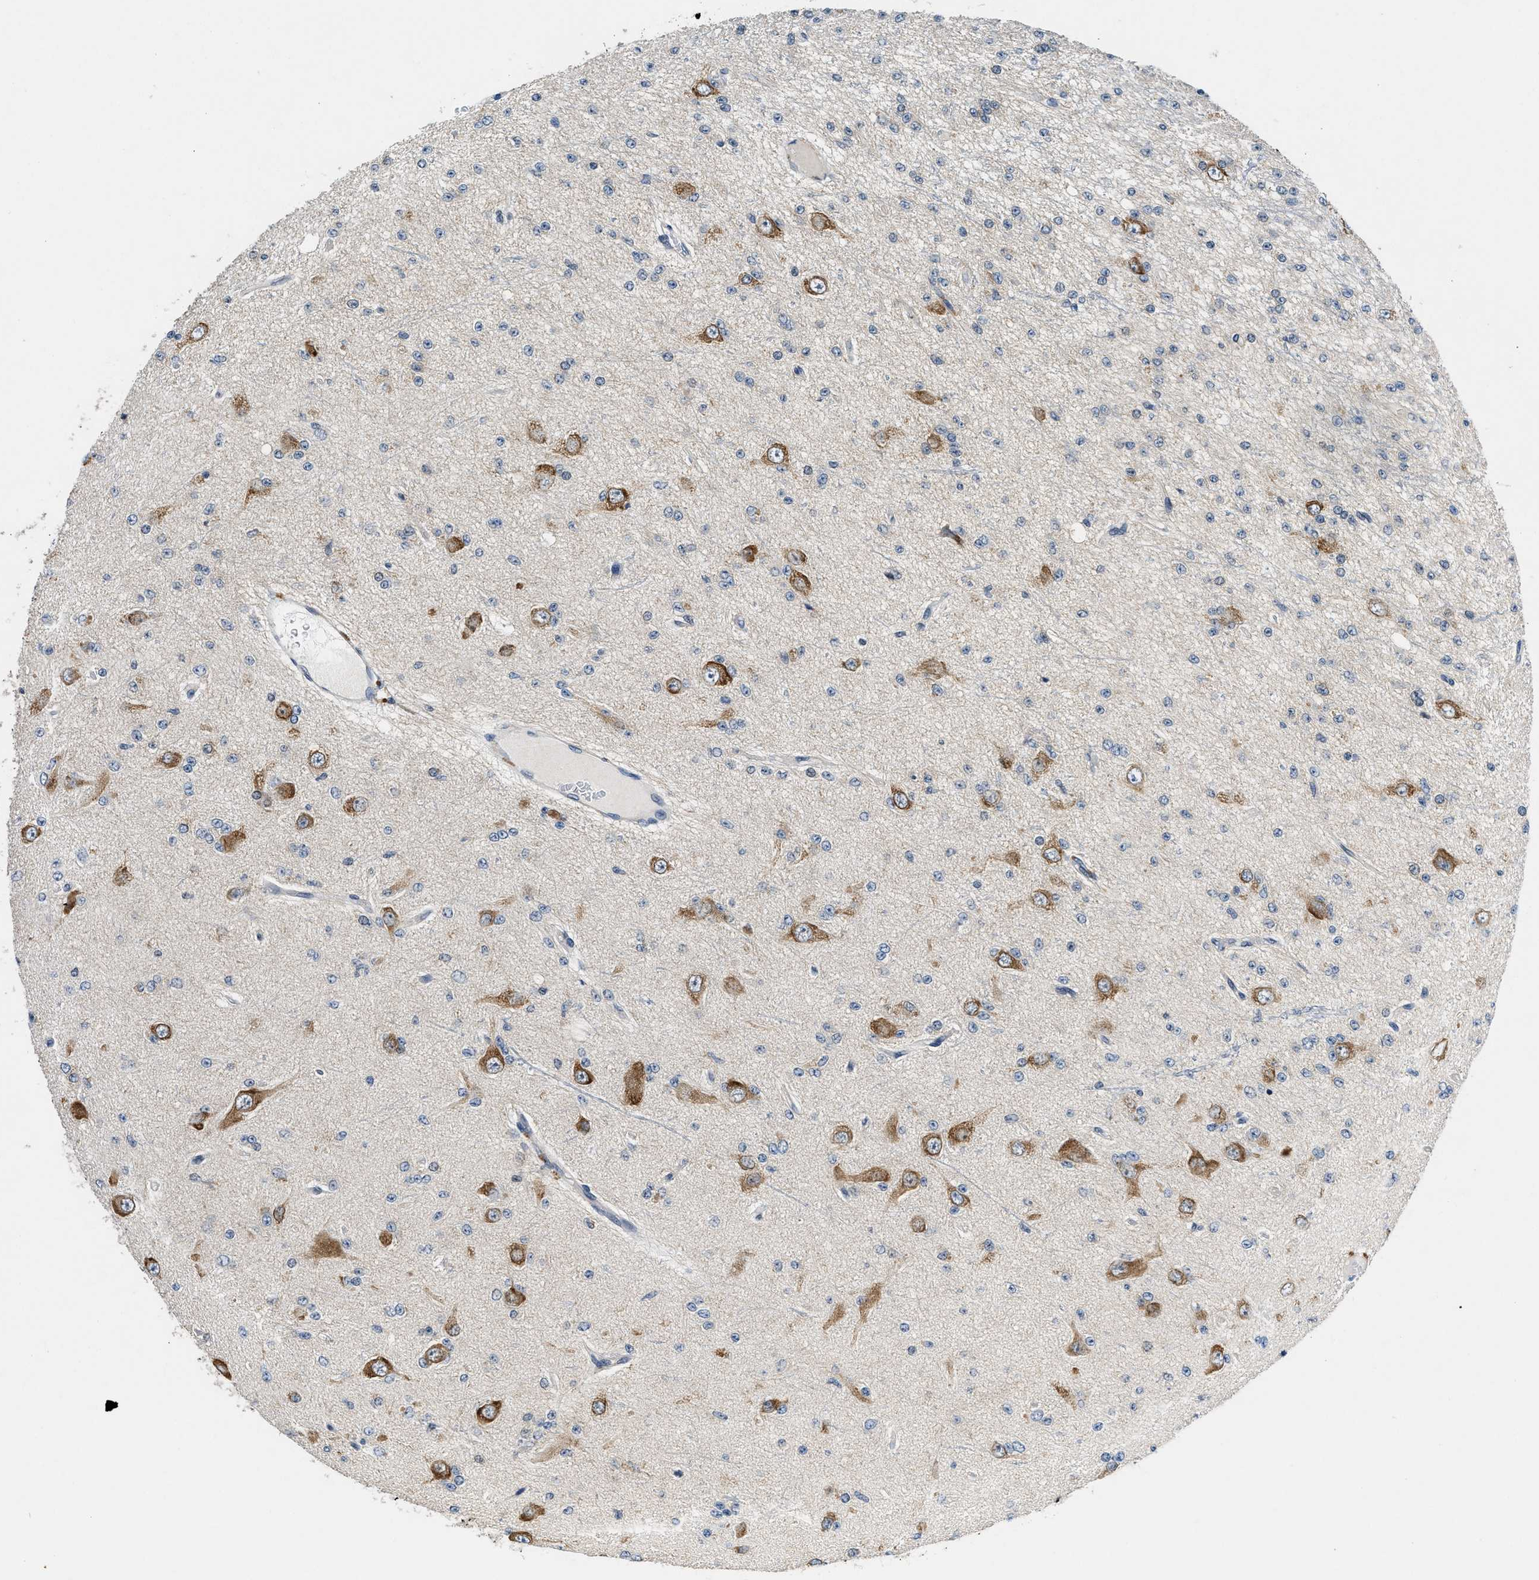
{"staining": {"intensity": "negative", "quantity": "none", "location": "none"}, "tissue": "glioma", "cell_type": "Tumor cells", "image_type": "cancer", "snomed": [{"axis": "morphology", "description": "Glioma, malignant, Low grade"}, {"axis": "topography", "description": "Brain"}], "caption": "A high-resolution histopathology image shows IHC staining of malignant glioma (low-grade), which shows no significant expression in tumor cells. (Stains: DAB (3,3'-diaminobenzidine) immunohistochemistry with hematoxylin counter stain, Microscopy: brightfield microscopy at high magnification).", "gene": "PA2G4", "patient": {"sex": "male", "age": 38}}